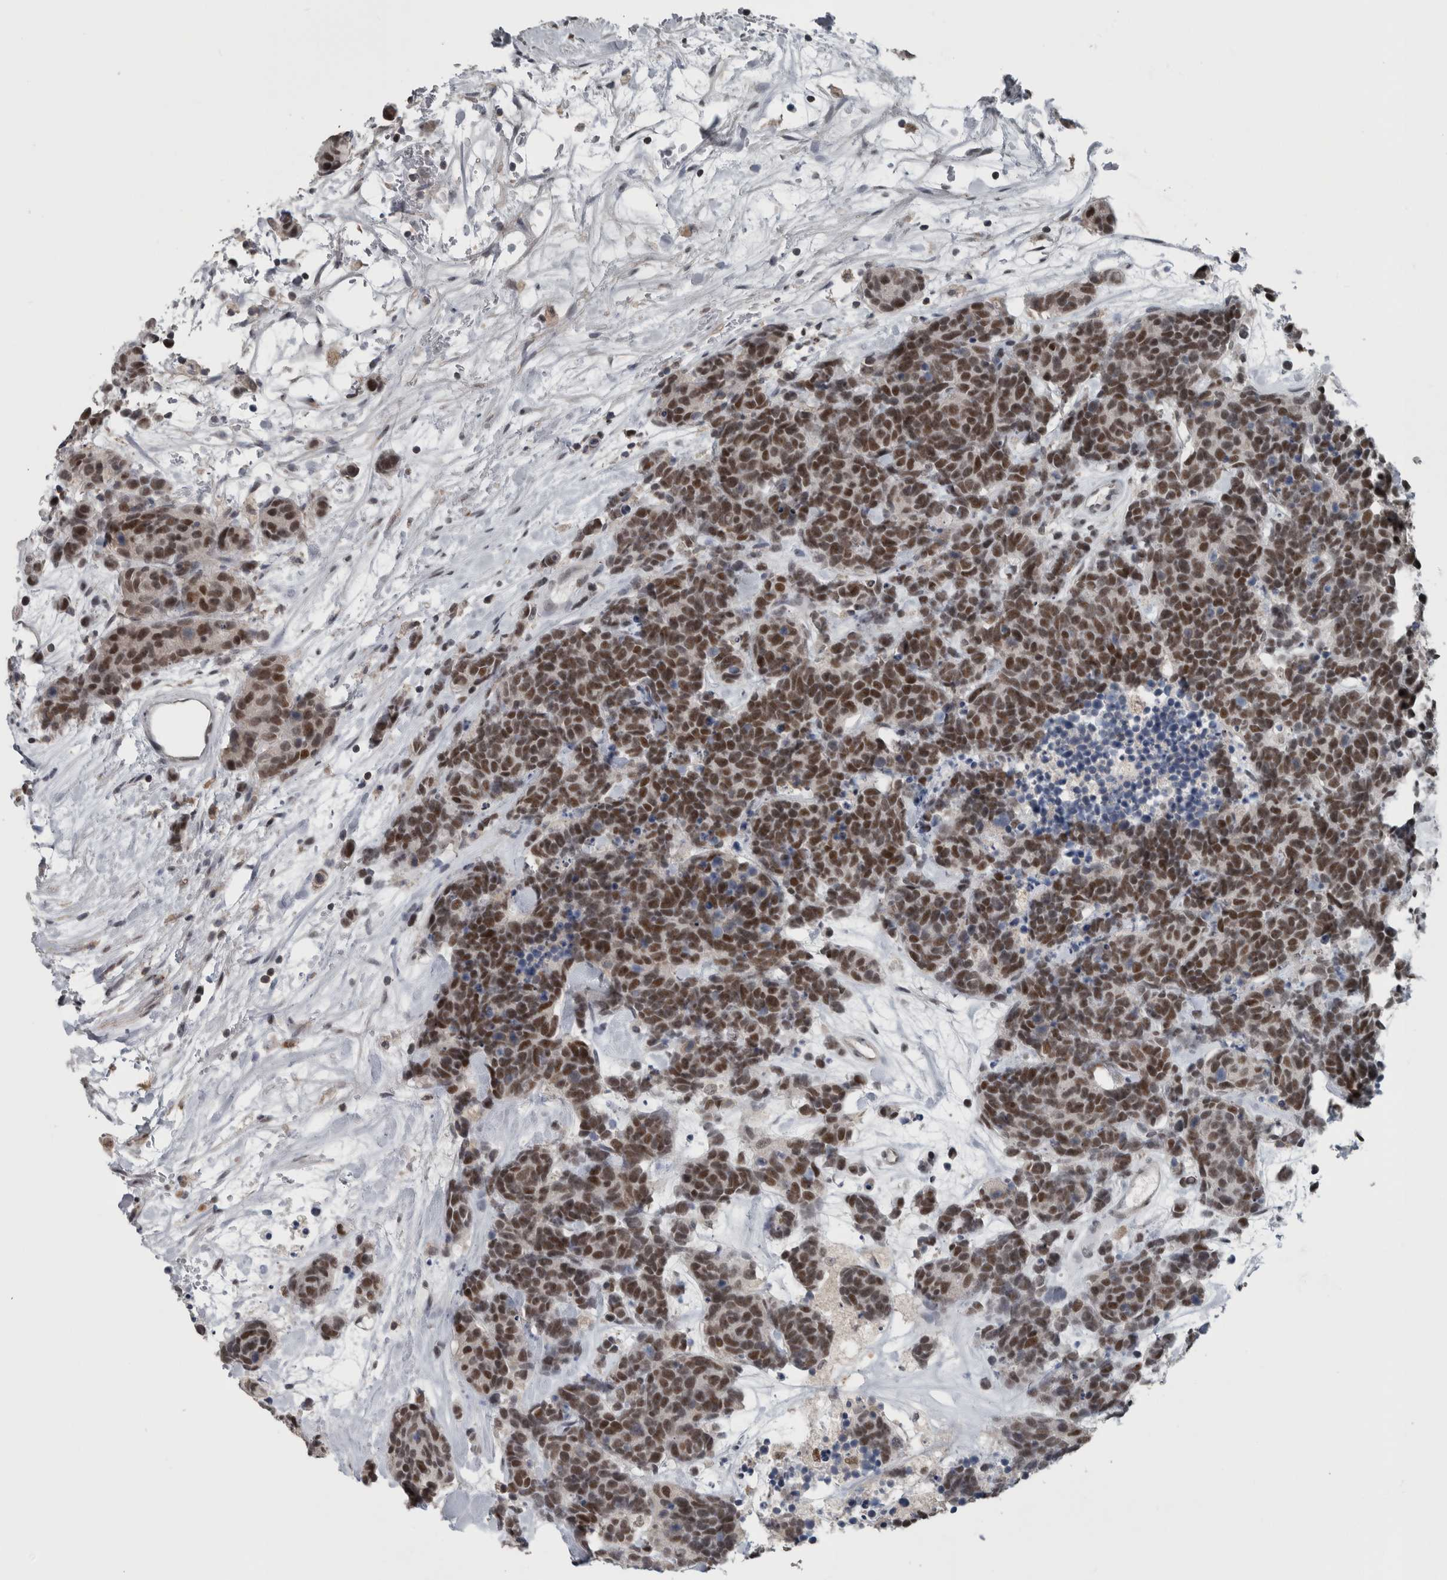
{"staining": {"intensity": "moderate", "quantity": ">75%", "location": "nuclear"}, "tissue": "carcinoid", "cell_type": "Tumor cells", "image_type": "cancer", "snomed": [{"axis": "morphology", "description": "Carcinoma, NOS"}, {"axis": "morphology", "description": "Carcinoid, malignant, NOS"}, {"axis": "topography", "description": "Urinary bladder"}], "caption": "Carcinoid stained for a protein demonstrates moderate nuclear positivity in tumor cells.", "gene": "ZBTB21", "patient": {"sex": "male", "age": 57}}